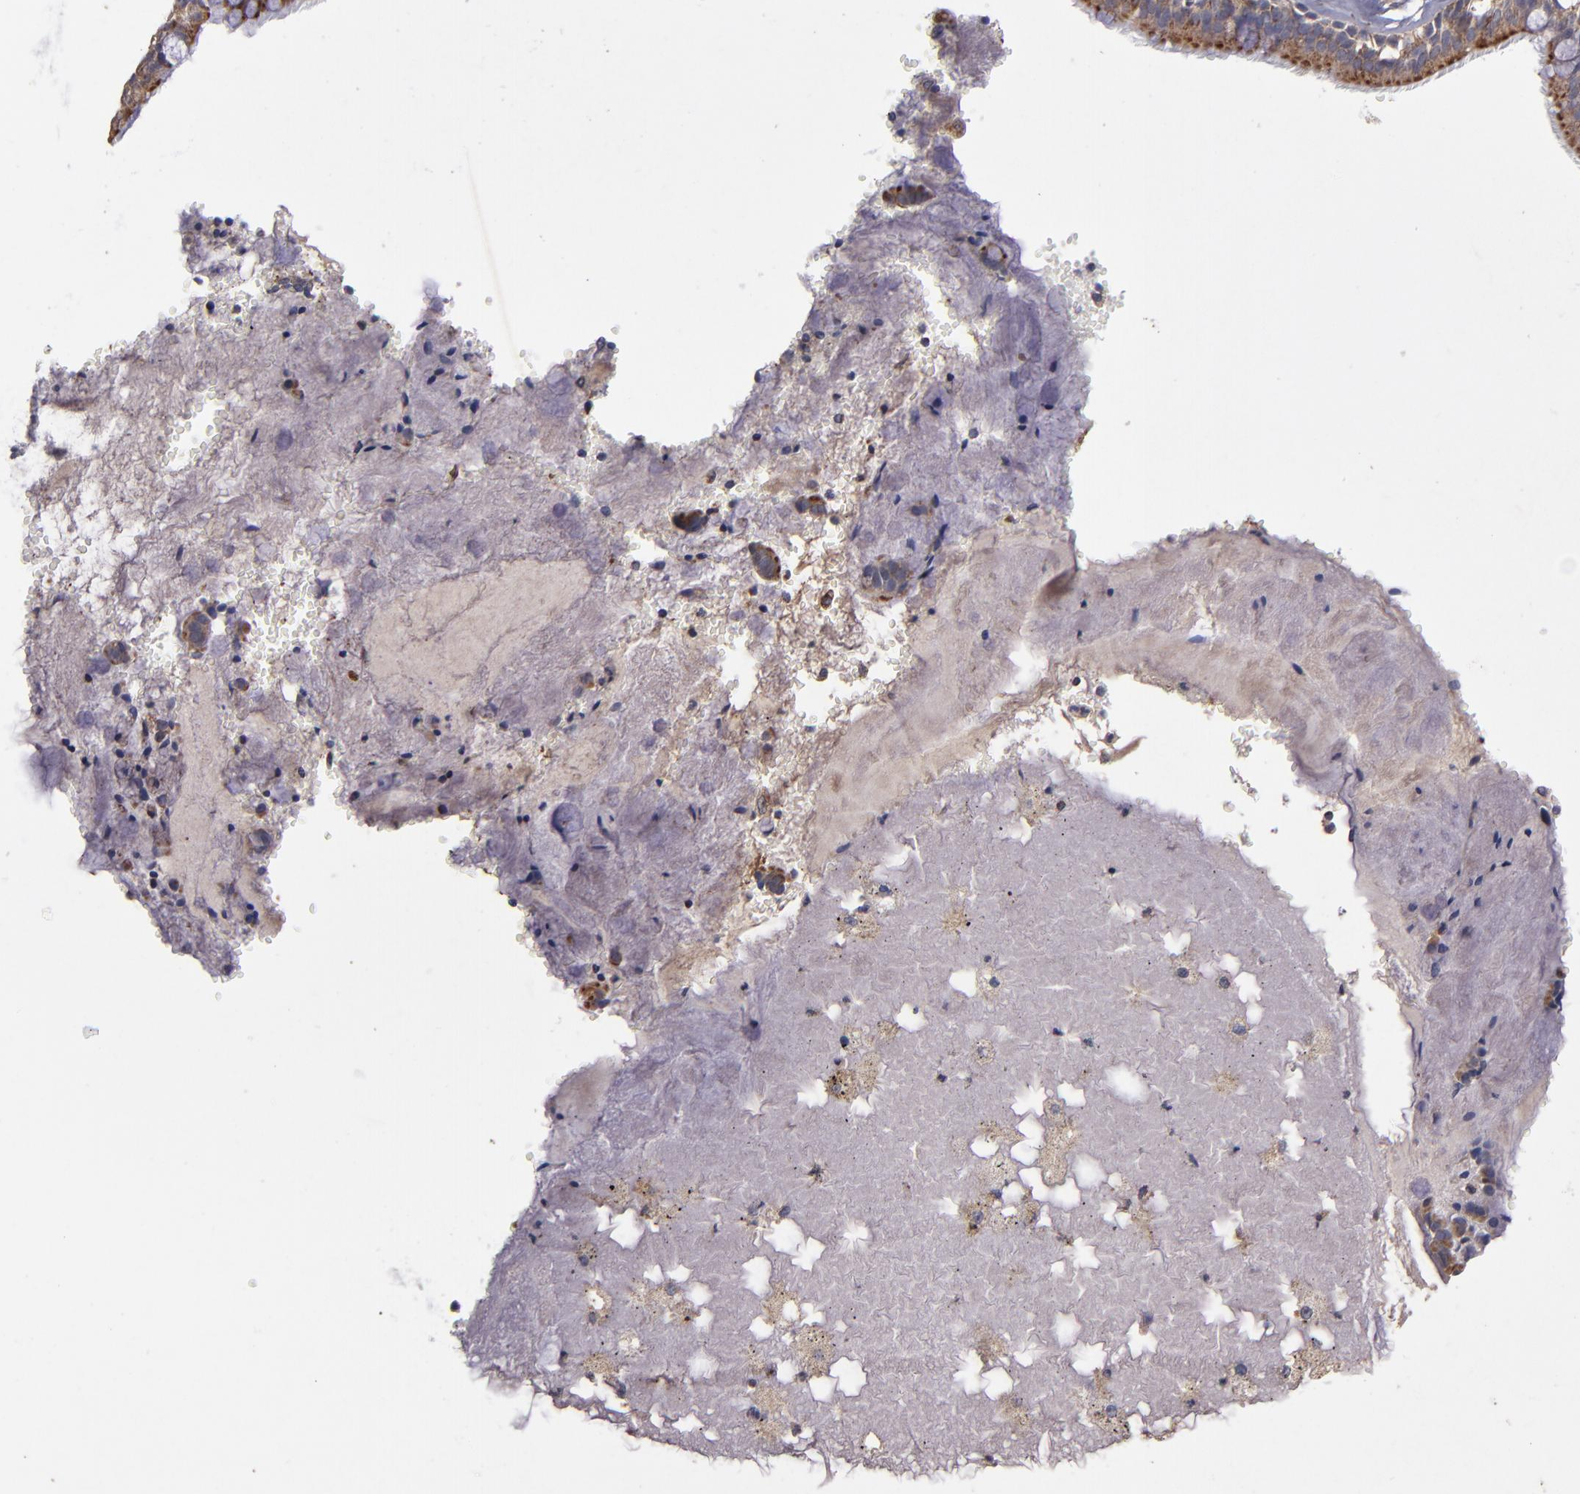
{"staining": {"intensity": "moderate", "quantity": ">75%", "location": "cytoplasmic/membranous"}, "tissue": "bronchus", "cell_type": "Respiratory epithelial cells", "image_type": "normal", "snomed": [{"axis": "morphology", "description": "Normal tissue, NOS"}, {"axis": "topography", "description": "Bronchus"}, {"axis": "topography", "description": "Lung"}], "caption": "High-power microscopy captured an immunohistochemistry micrograph of unremarkable bronchus, revealing moderate cytoplasmic/membranous expression in approximately >75% of respiratory epithelial cells.", "gene": "TIMM9", "patient": {"sex": "female", "age": 56}}